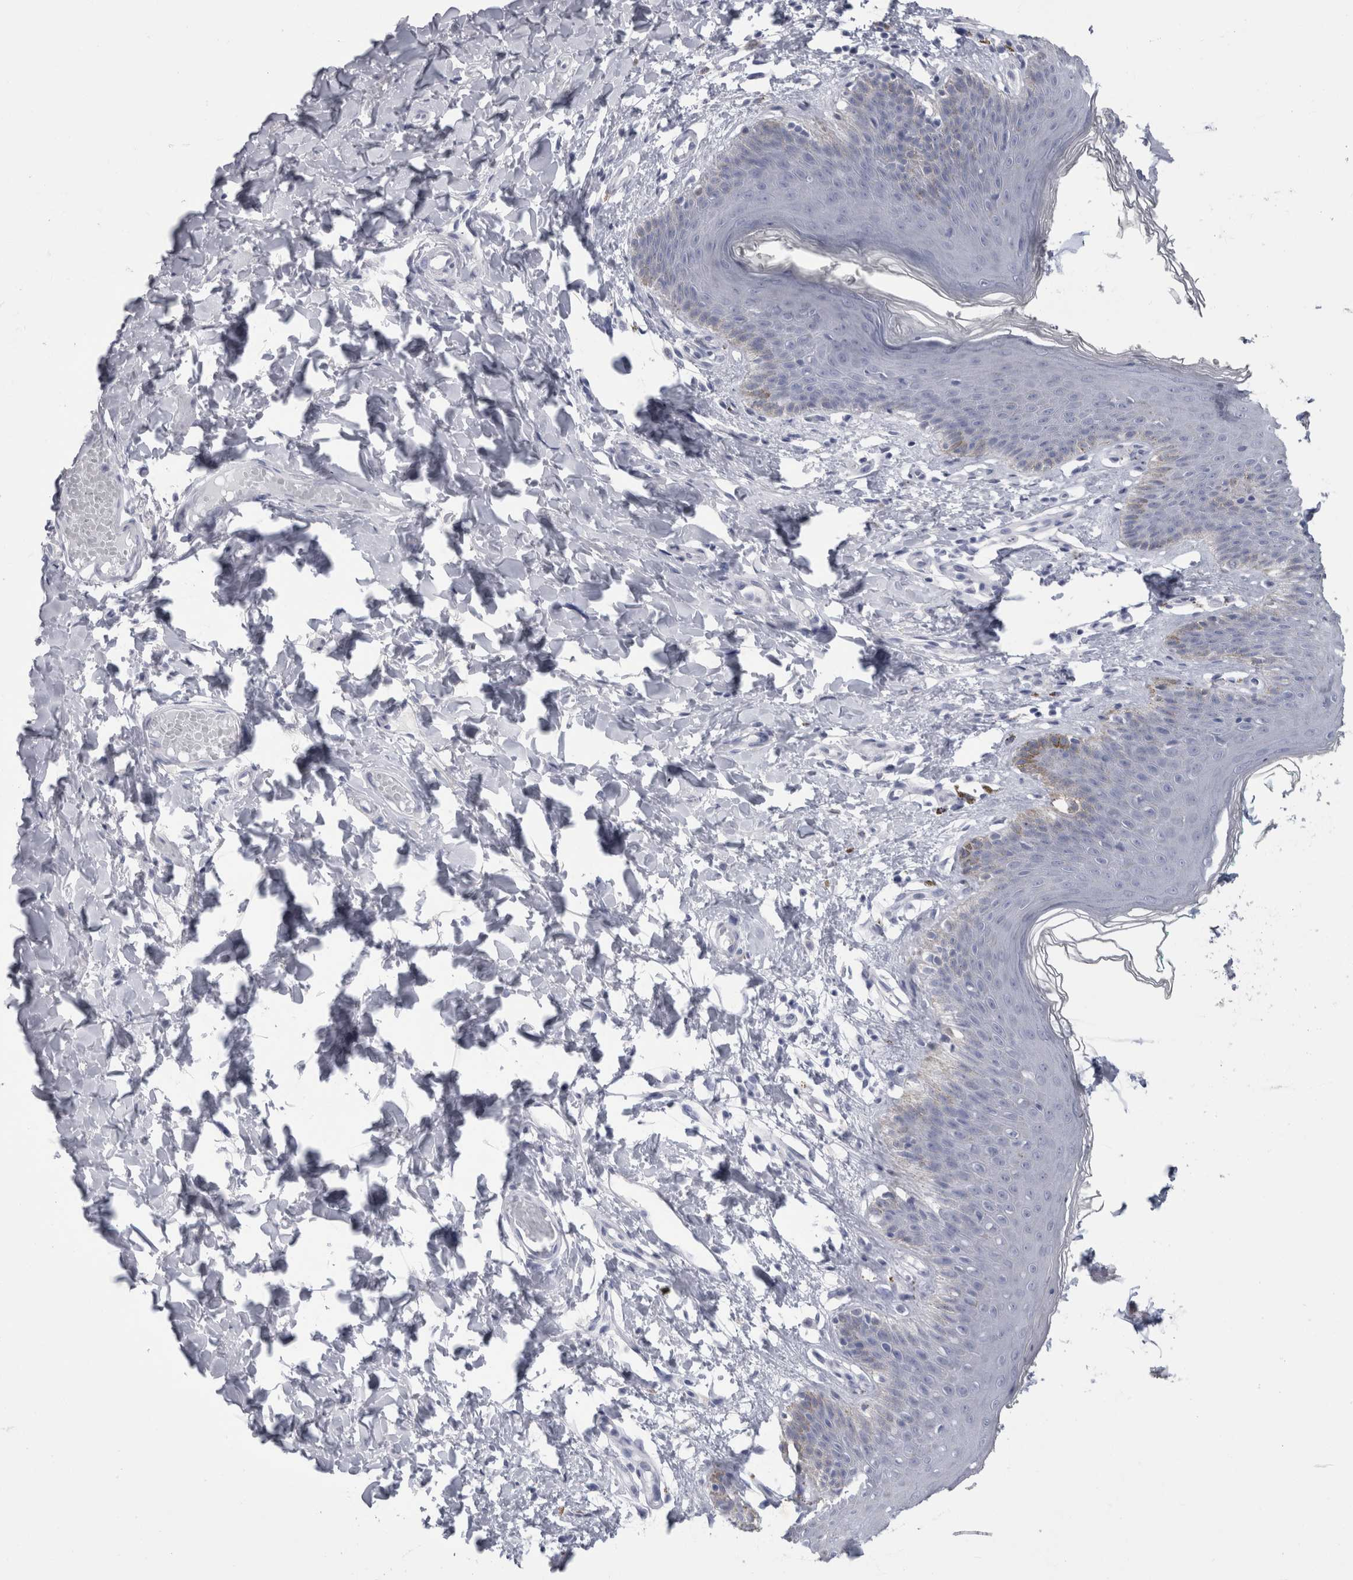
{"staining": {"intensity": "negative", "quantity": "none", "location": "none"}, "tissue": "skin", "cell_type": "Epidermal cells", "image_type": "normal", "snomed": [{"axis": "morphology", "description": "Normal tissue, NOS"}, {"axis": "topography", "description": "Vulva"}], "caption": "DAB immunohistochemical staining of unremarkable human skin shows no significant positivity in epidermal cells.", "gene": "PTH", "patient": {"sex": "female", "age": 66}}